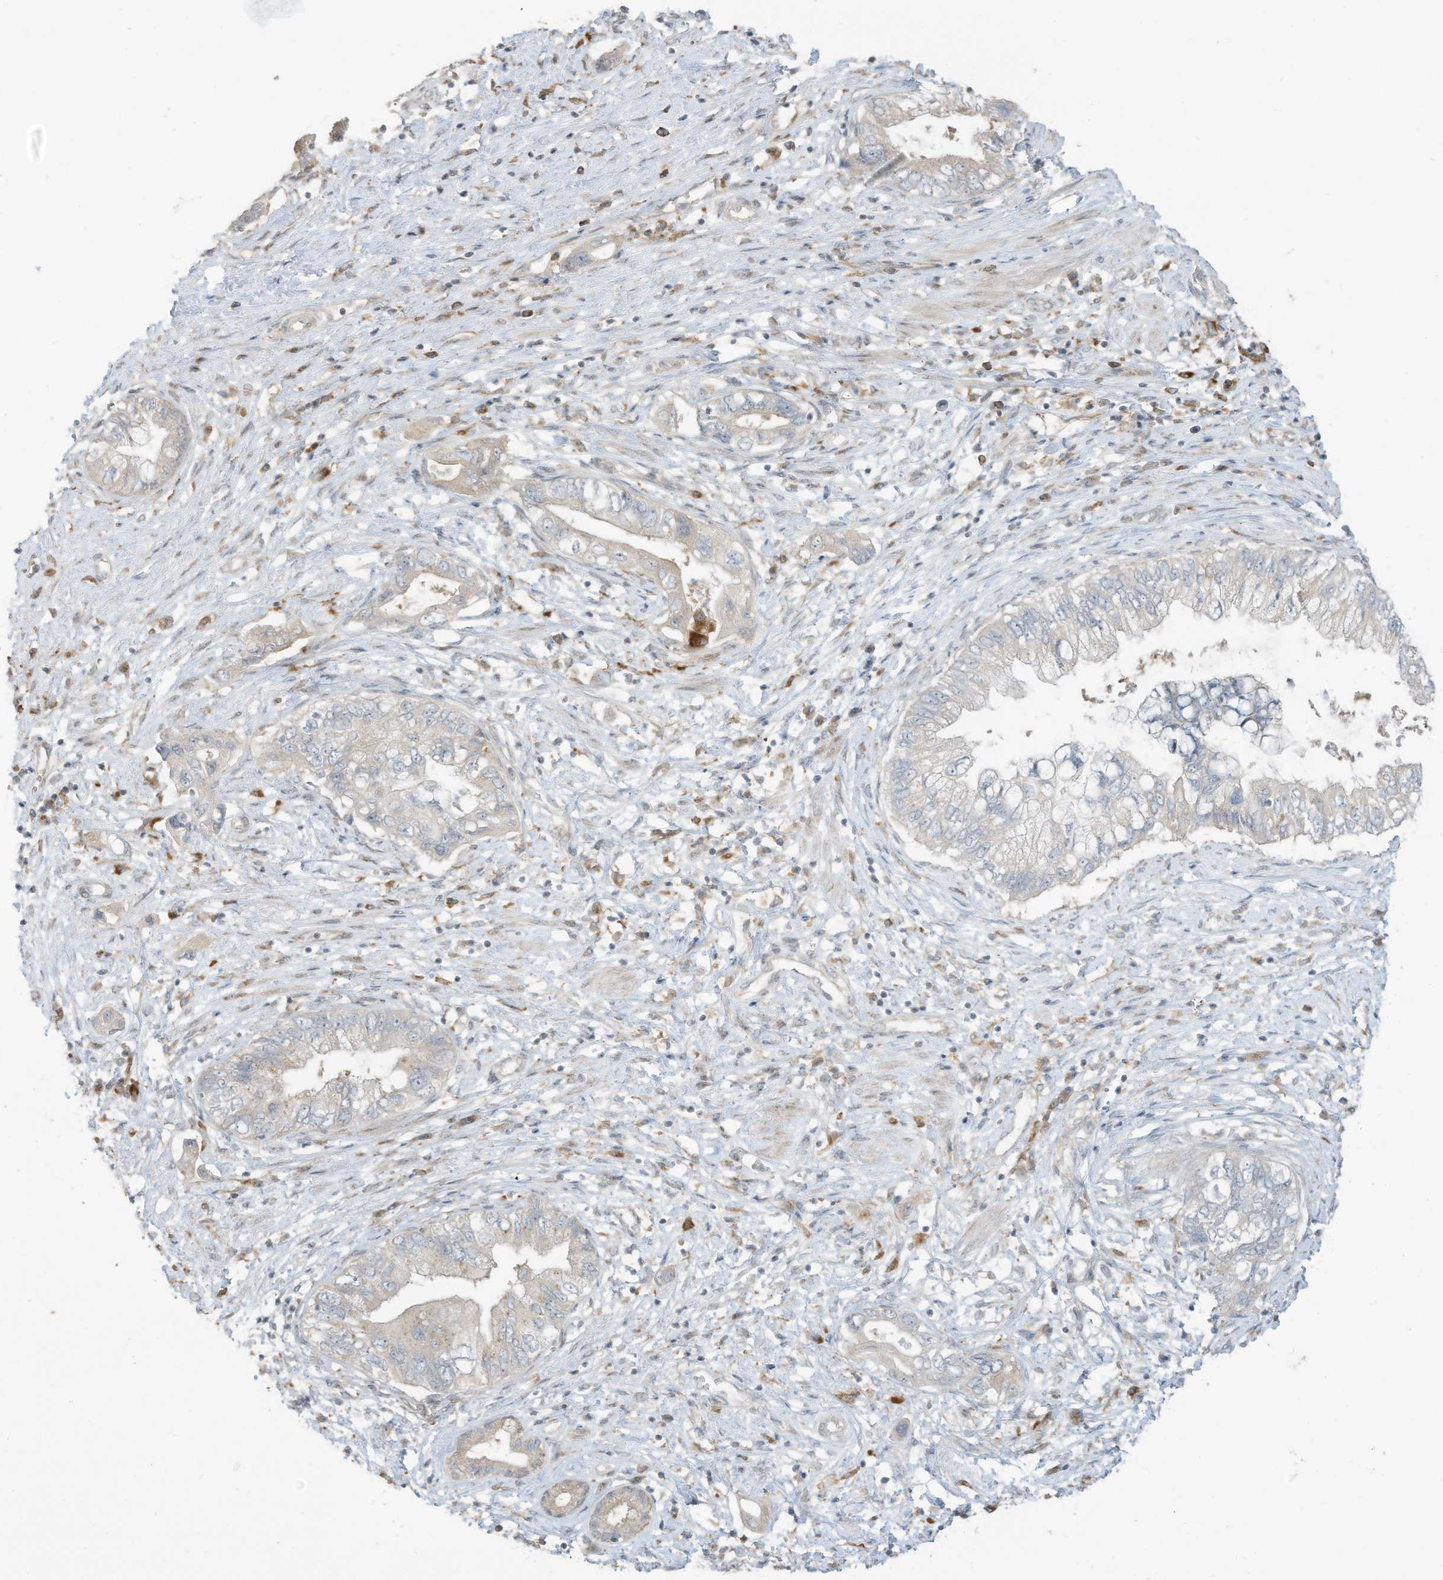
{"staining": {"intensity": "weak", "quantity": "<25%", "location": "cytoplasmic/membranous"}, "tissue": "pancreatic cancer", "cell_type": "Tumor cells", "image_type": "cancer", "snomed": [{"axis": "morphology", "description": "Adenocarcinoma, NOS"}, {"axis": "topography", "description": "Pancreas"}], "caption": "Tumor cells are negative for brown protein staining in pancreatic adenocarcinoma.", "gene": "DZIP3", "patient": {"sex": "female", "age": 73}}